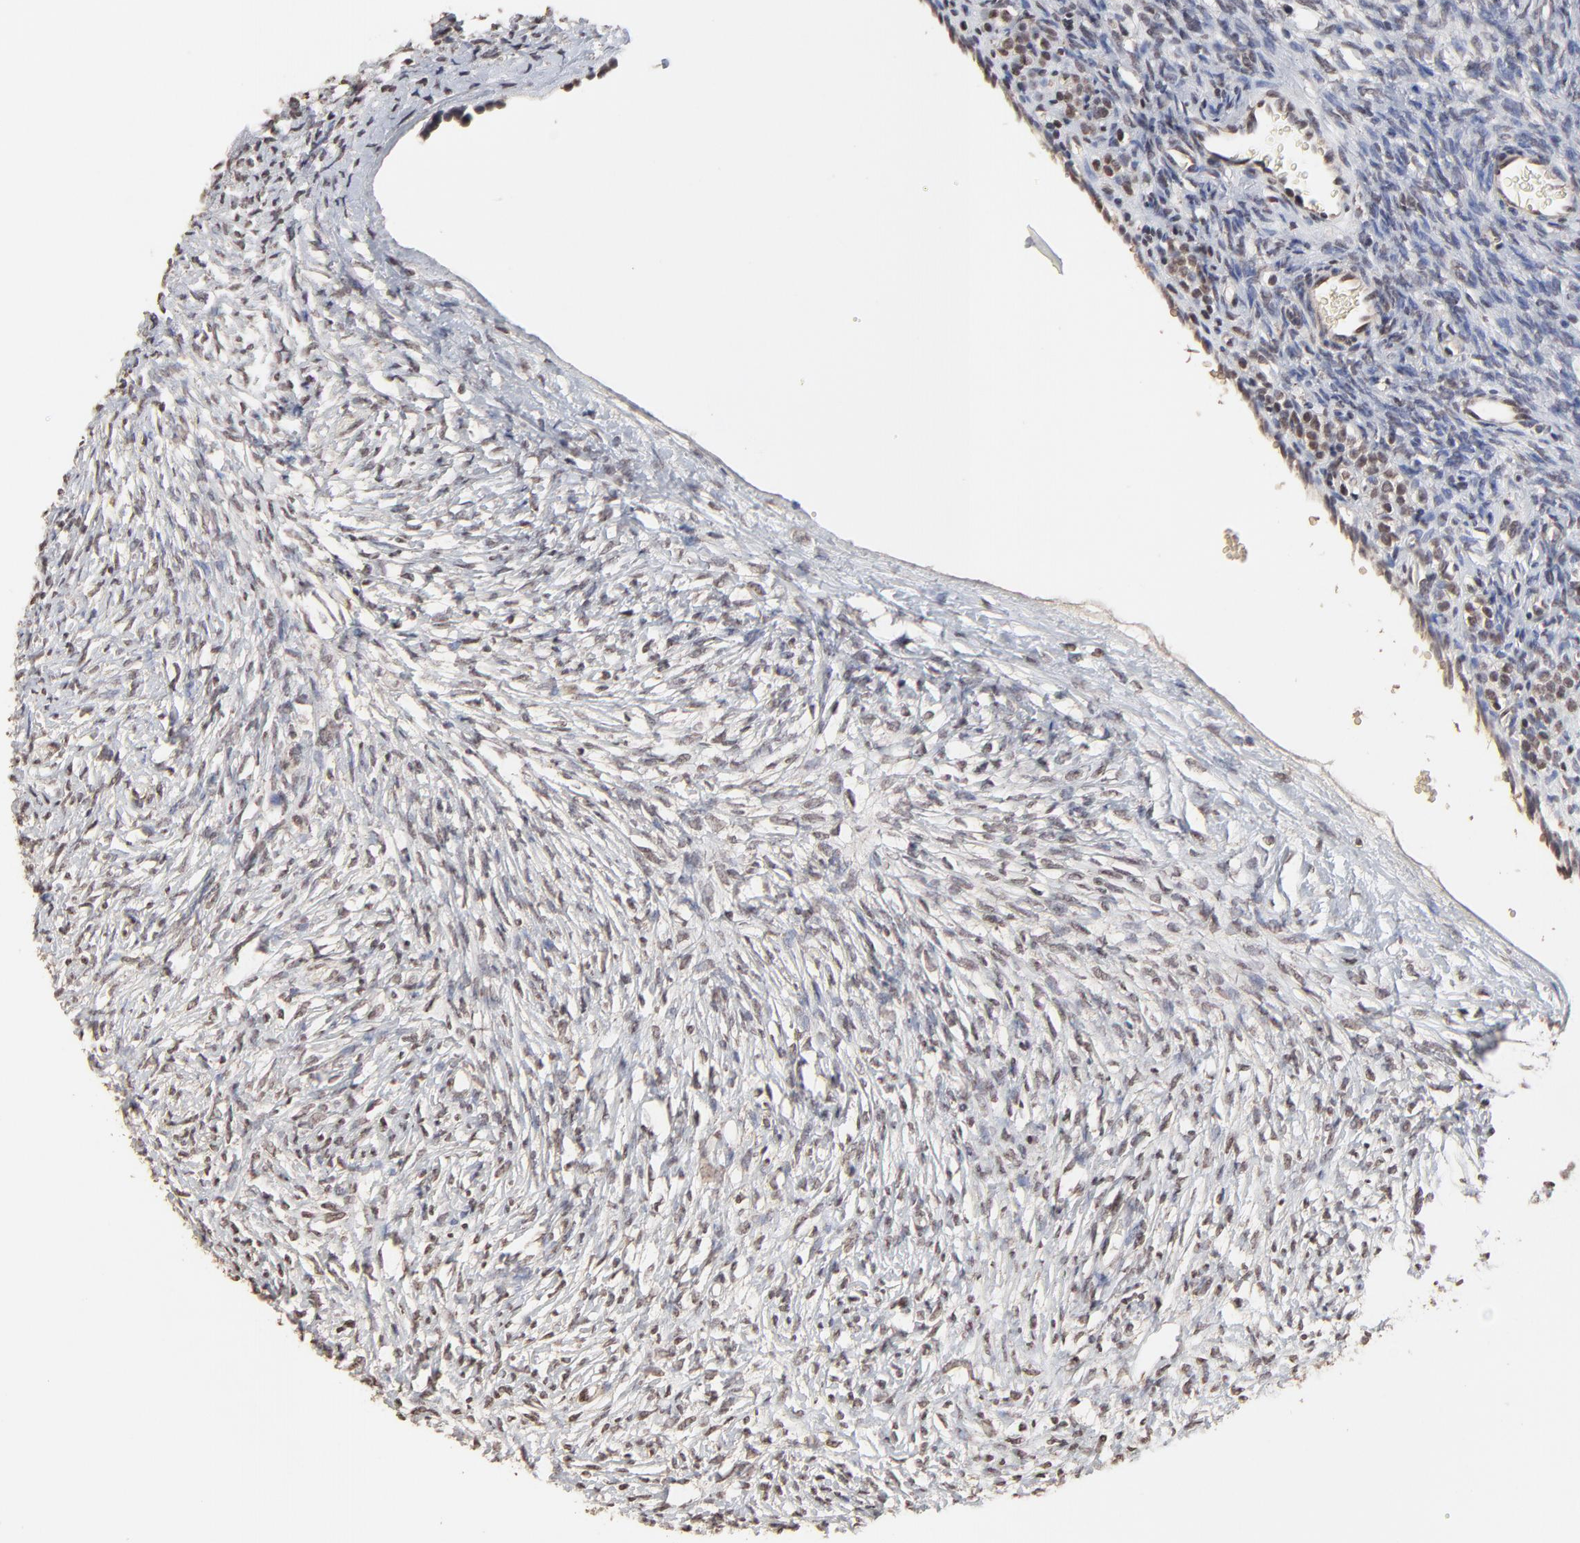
{"staining": {"intensity": "moderate", "quantity": "25%-75%", "location": "cytoplasmic/membranous"}, "tissue": "ovary", "cell_type": "Follicle cells", "image_type": "normal", "snomed": [{"axis": "morphology", "description": "Normal tissue, NOS"}, {"axis": "topography", "description": "Ovary"}], "caption": "A brown stain labels moderate cytoplasmic/membranous staining of a protein in follicle cells of normal human ovary. Immunohistochemistry (ihc) stains the protein of interest in brown and the nuclei are stained blue.", "gene": "CHM", "patient": {"sex": "female", "age": 35}}